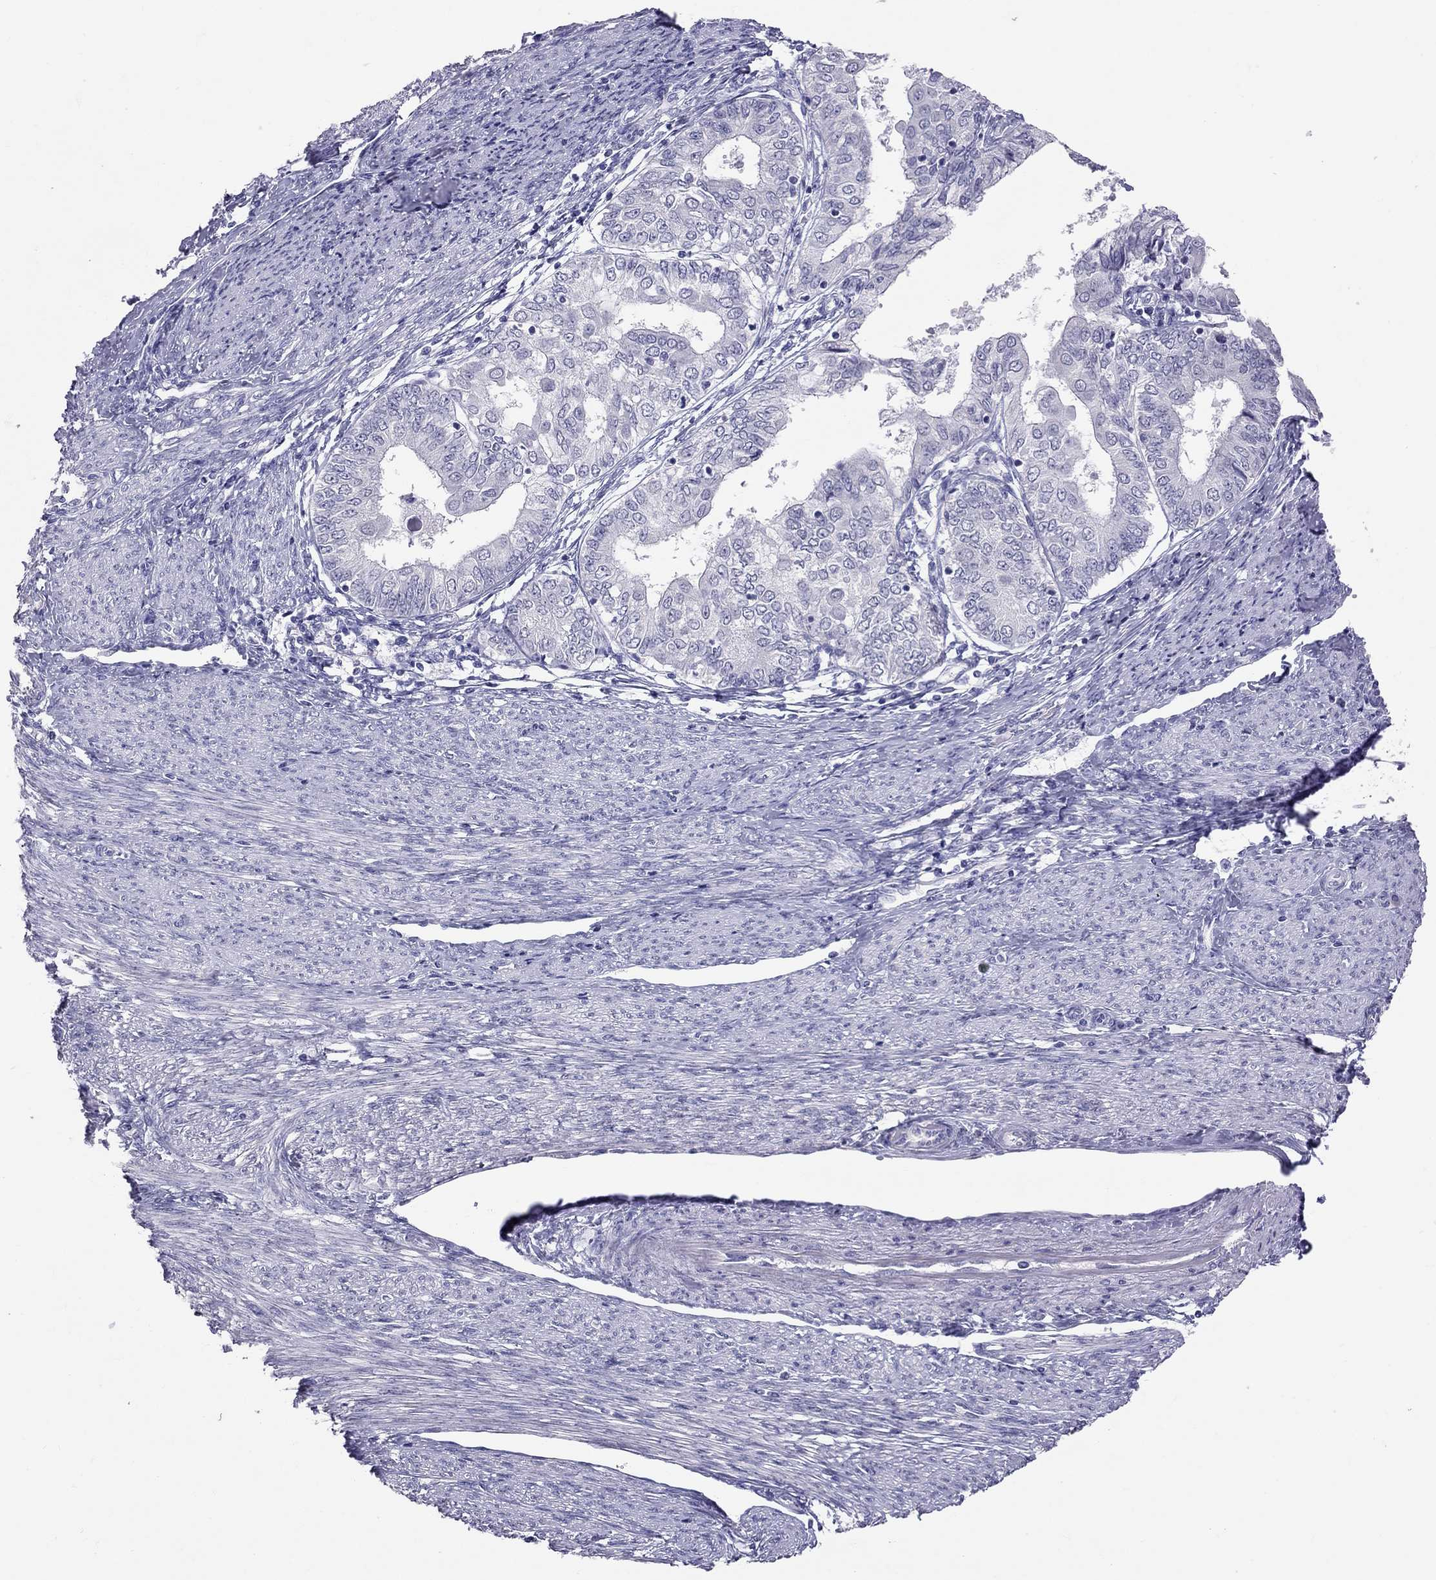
{"staining": {"intensity": "negative", "quantity": "none", "location": "none"}, "tissue": "endometrial cancer", "cell_type": "Tumor cells", "image_type": "cancer", "snomed": [{"axis": "morphology", "description": "Adenocarcinoma, NOS"}, {"axis": "topography", "description": "Endometrium"}], "caption": "Immunohistochemistry histopathology image of neoplastic tissue: human endometrial cancer (adenocarcinoma) stained with DAB demonstrates no significant protein positivity in tumor cells.", "gene": "PSMB11", "patient": {"sex": "female", "age": 68}}